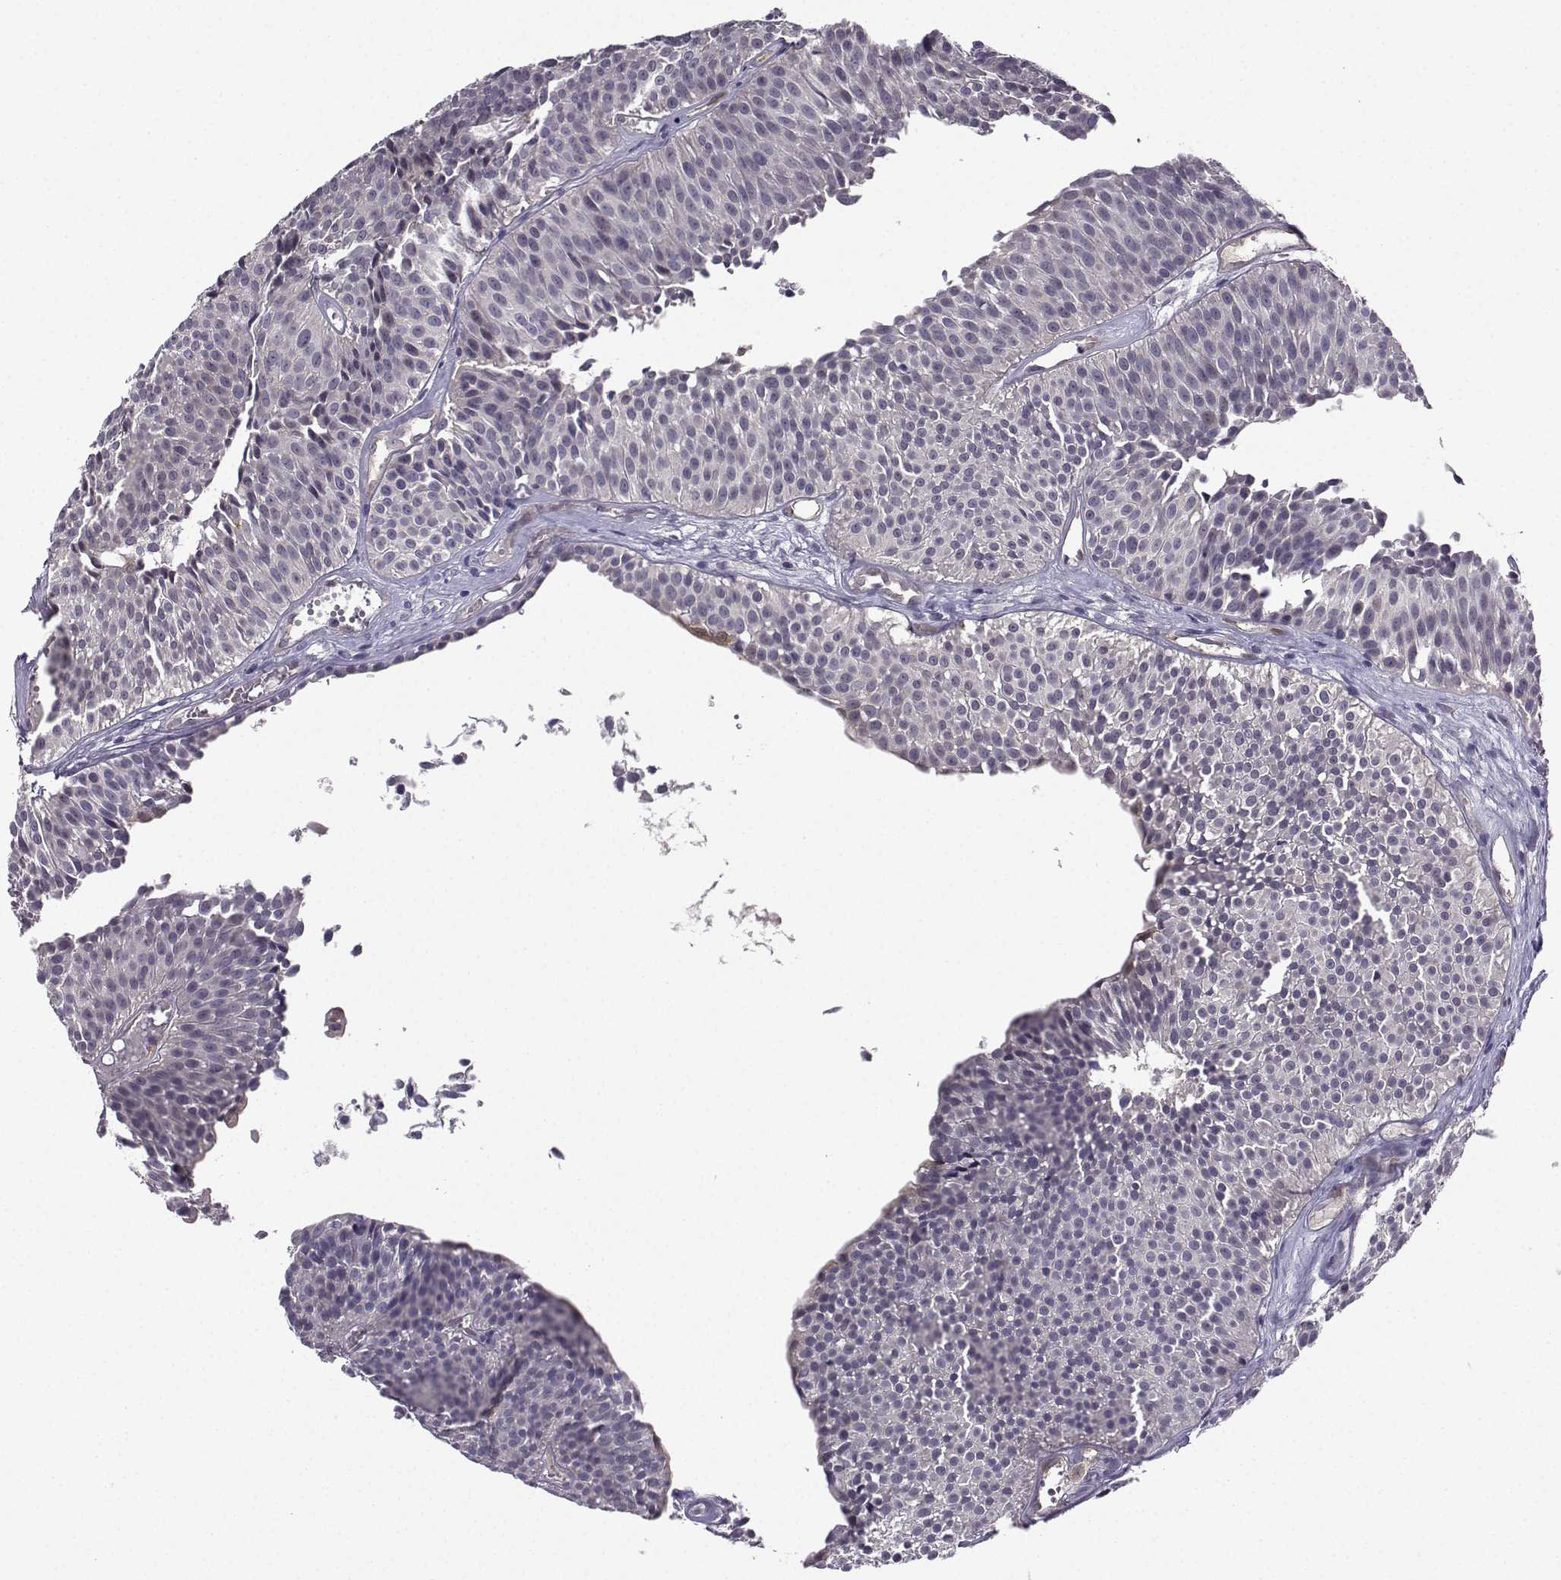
{"staining": {"intensity": "negative", "quantity": "none", "location": "none"}, "tissue": "urothelial cancer", "cell_type": "Tumor cells", "image_type": "cancer", "snomed": [{"axis": "morphology", "description": "Urothelial carcinoma, Low grade"}, {"axis": "topography", "description": "Urinary bladder"}], "caption": "DAB immunohistochemical staining of human low-grade urothelial carcinoma reveals no significant positivity in tumor cells.", "gene": "NQO1", "patient": {"sex": "male", "age": 63}}